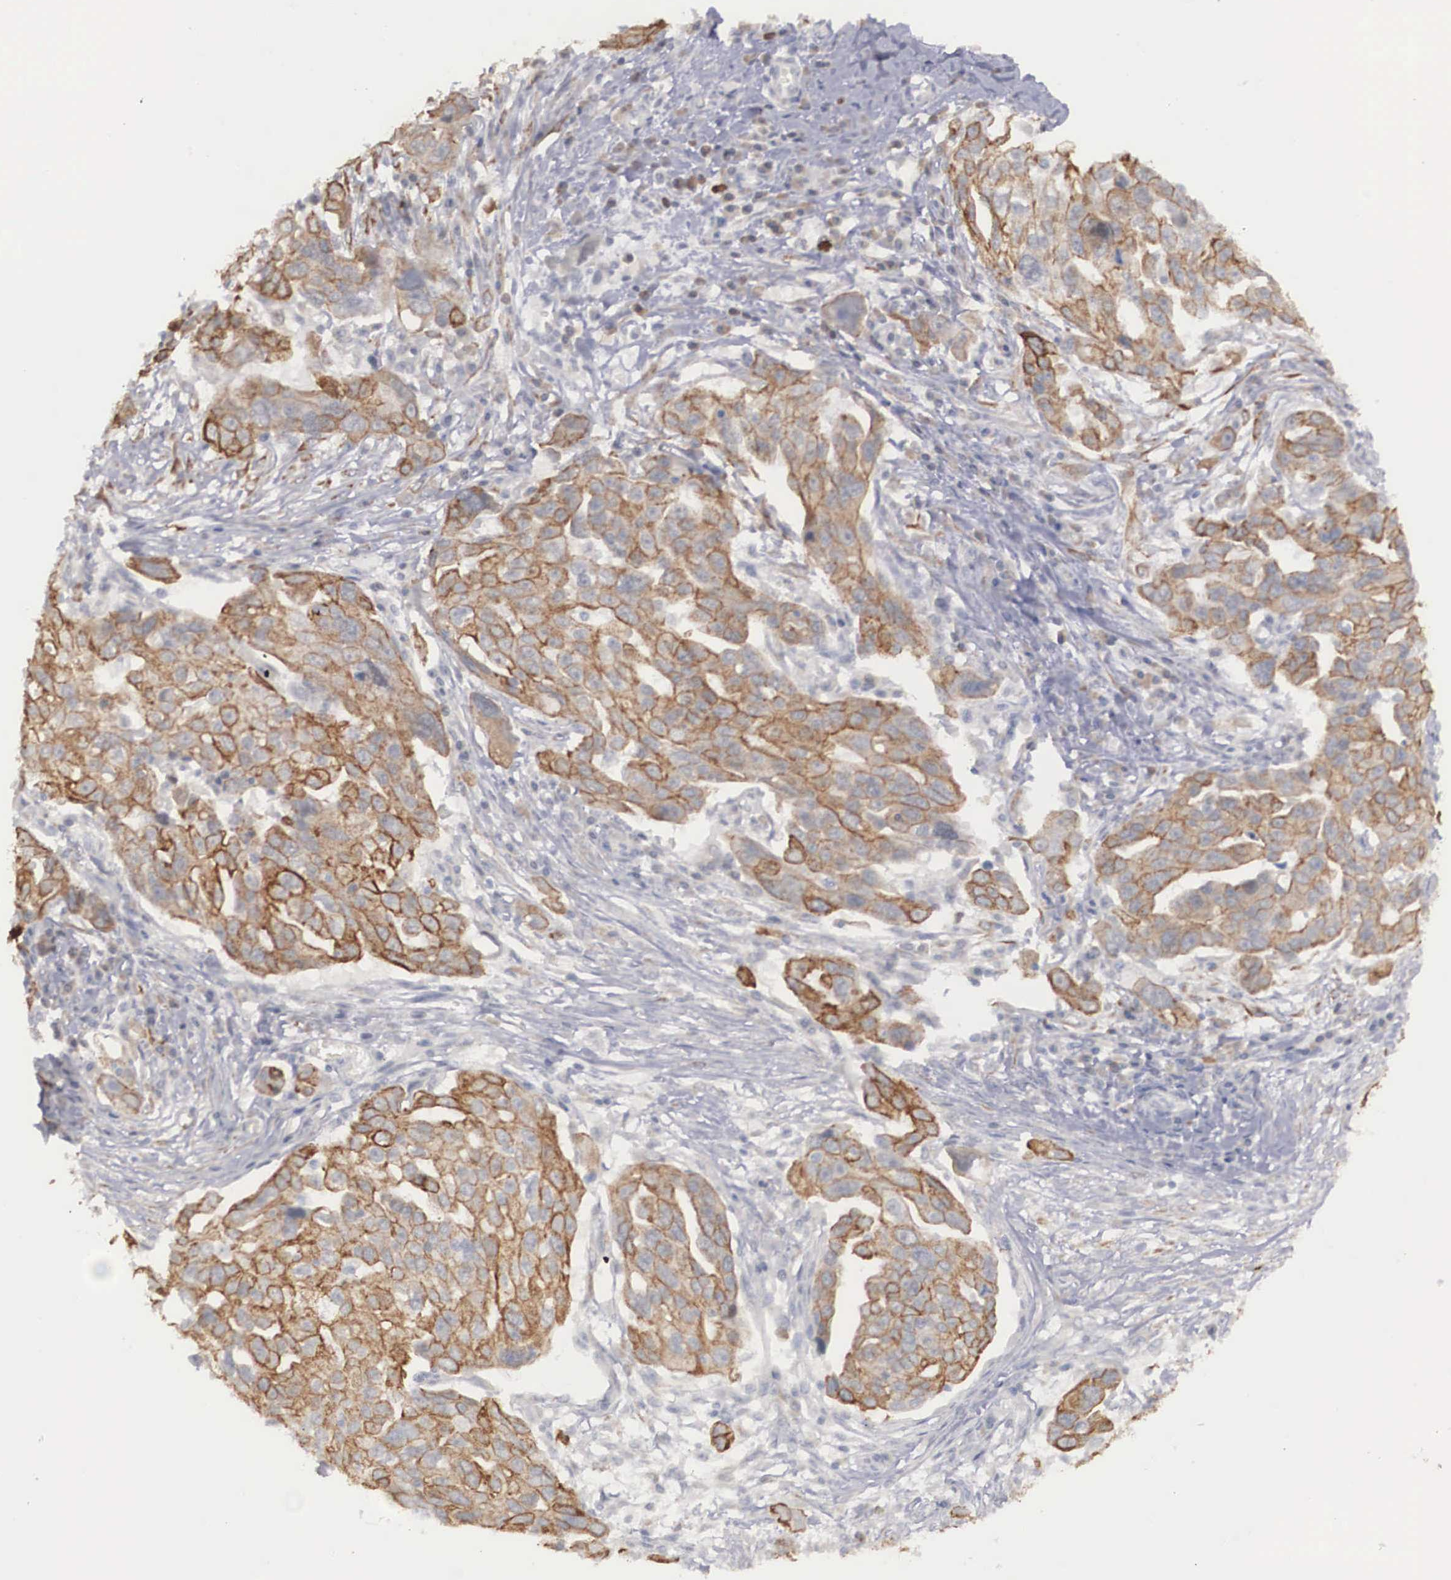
{"staining": {"intensity": "moderate", "quantity": "25%-75%", "location": "cytoplasmic/membranous"}, "tissue": "ovarian cancer", "cell_type": "Tumor cells", "image_type": "cancer", "snomed": [{"axis": "morphology", "description": "Carcinoma, endometroid"}, {"axis": "topography", "description": "Ovary"}], "caption": "Protein expression analysis of human endometroid carcinoma (ovarian) reveals moderate cytoplasmic/membranous positivity in approximately 25%-75% of tumor cells.", "gene": "WDR89", "patient": {"sex": "female", "age": 75}}